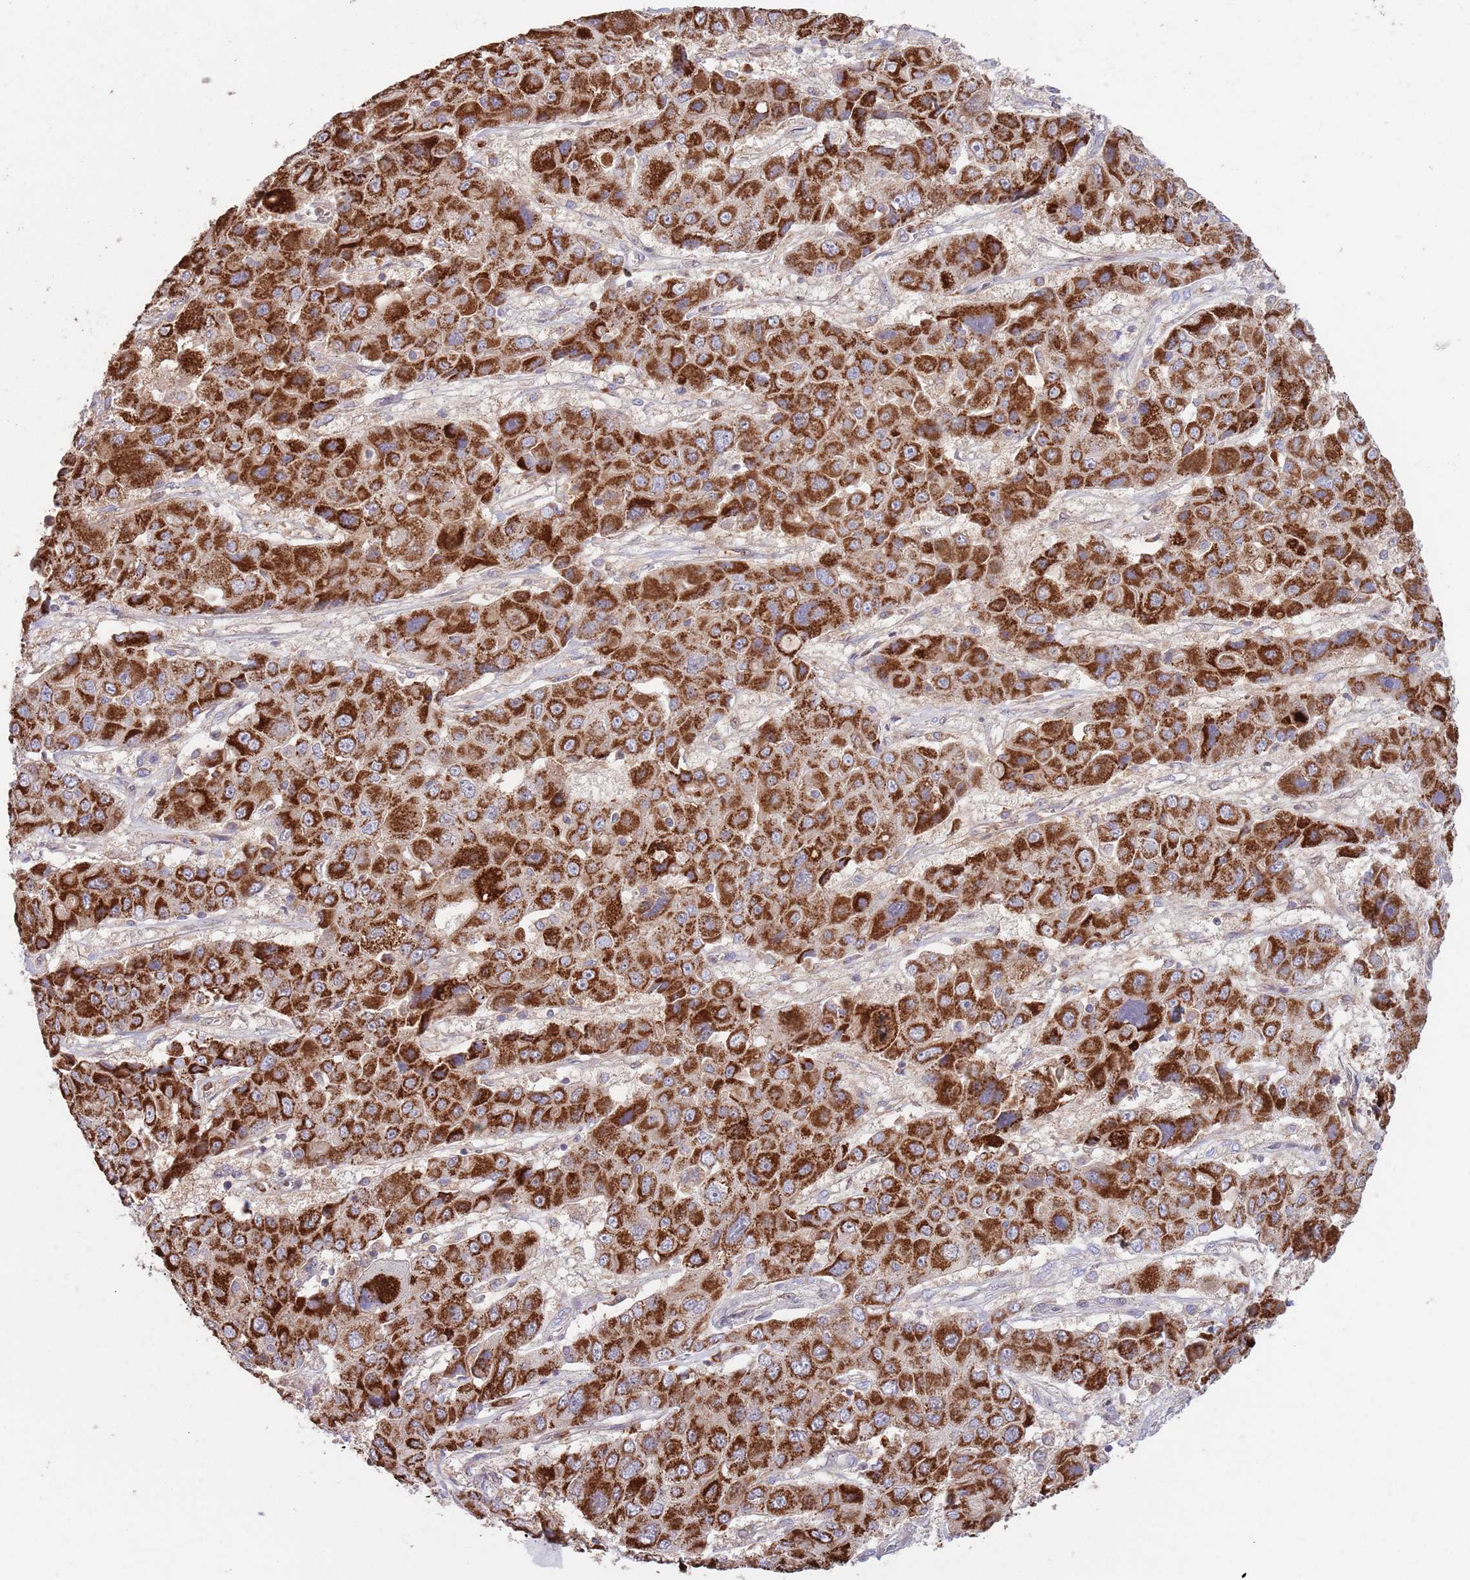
{"staining": {"intensity": "strong", "quantity": ">75%", "location": "cytoplasmic/membranous"}, "tissue": "liver cancer", "cell_type": "Tumor cells", "image_type": "cancer", "snomed": [{"axis": "morphology", "description": "Cholangiocarcinoma"}, {"axis": "topography", "description": "Liver"}], "caption": "An immunohistochemistry photomicrograph of tumor tissue is shown. Protein staining in brown shows strong cytoplasmic/membranous positivity in liver cancer (cholangiocarcinoma) within tumor cells.", "gene": "DDT", "patient": {"sex": "male", "age": 67}}